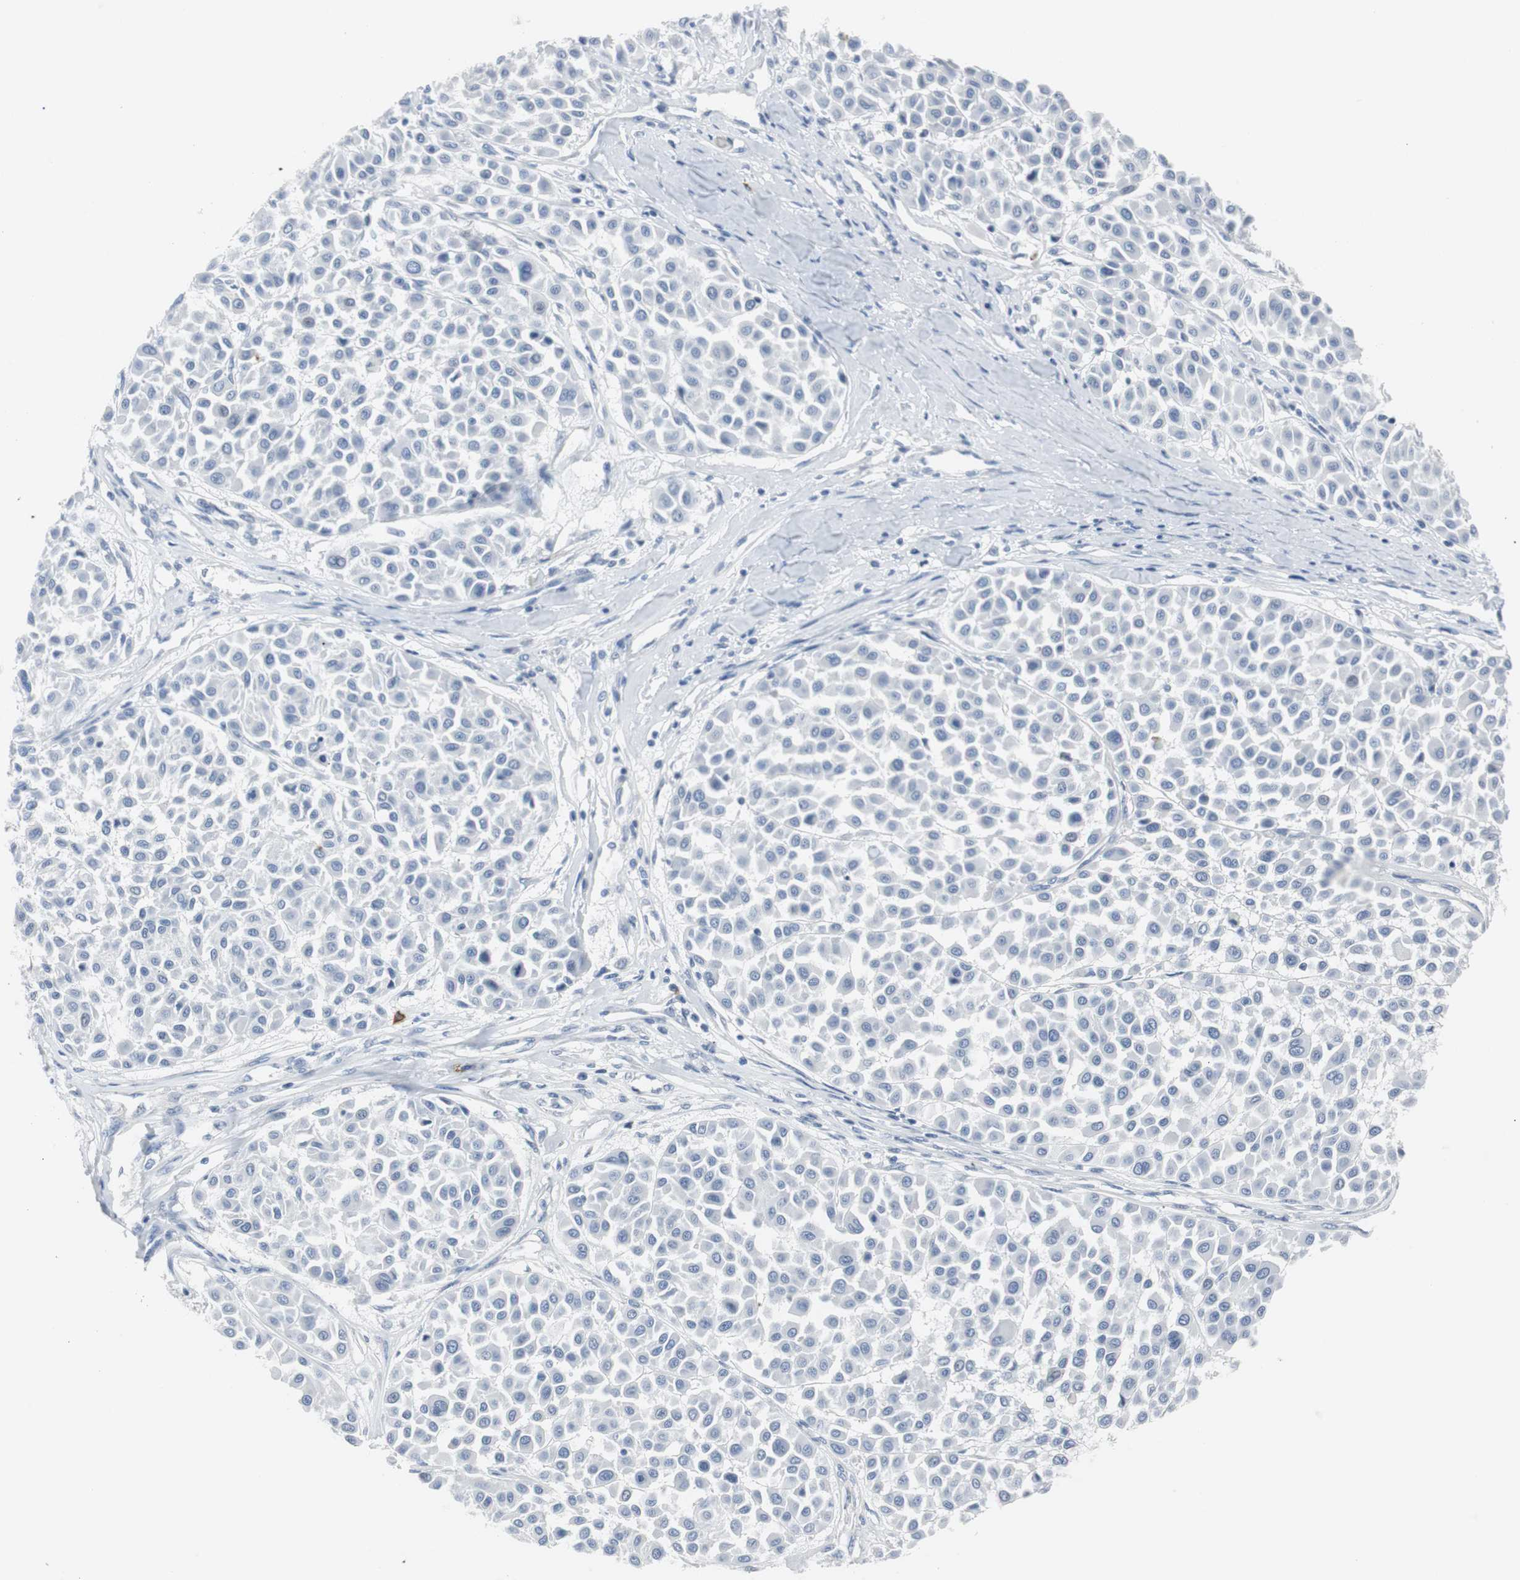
{"staining": {"intensity": "negative", "quantity": "none", "location": "none"}, "tissue": "melanoma", "cell_type": "Tumor cells", "image_type": "cancer", "snomed": [{"axis": "morphology", "description": "Malignant melanoma, Metastatic site"}, {"axis": "topography", "description": "Soft tissue"}], "caption": "DAB immunohistochemical staining of malignant melanoma (metastatic site) reveals no significant expression in tumor cells.", "gene": "RASA1", "patient": {"sex": "male", "age": 41}}